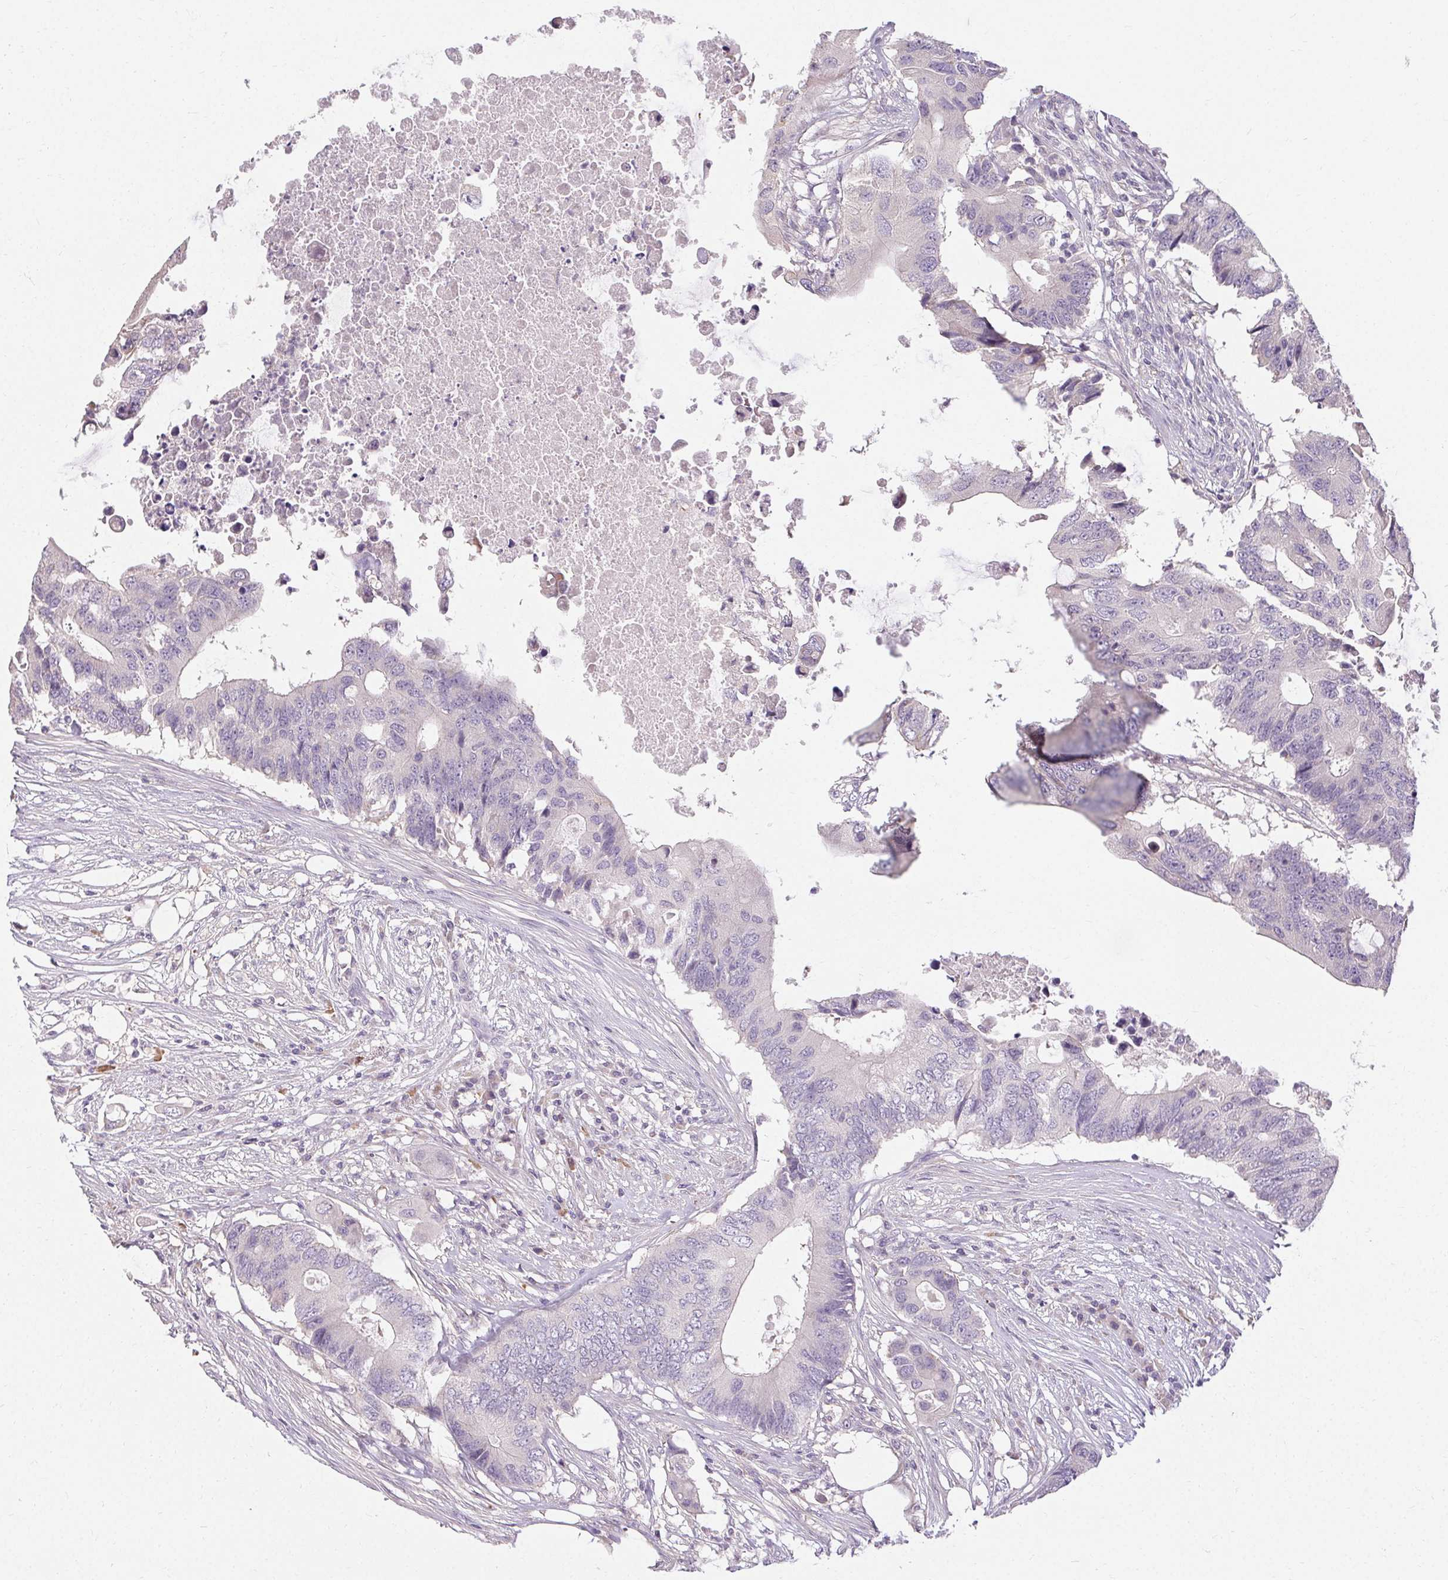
{"staining": {"intensity": "negative", "quantity": "none", "location": "none"}, "tissue": "colorectal cancer", "cell_type": "Tumor cells", "image_type": "cancer", "snomed": [{"axis": "morphology", "description": "Adenocarcinoma, NOS"}, {"axis": "topography", "description": "Colon"}], "caption": "This histopathology image is of colorectal cancer stained with immunohistochemistry to label a protein in brown with the nuclei are counter-stained blue. There is no staining in tumor cells.", "gene": "TMEM52B", "patient": {"sex": "male", "age": 71}}